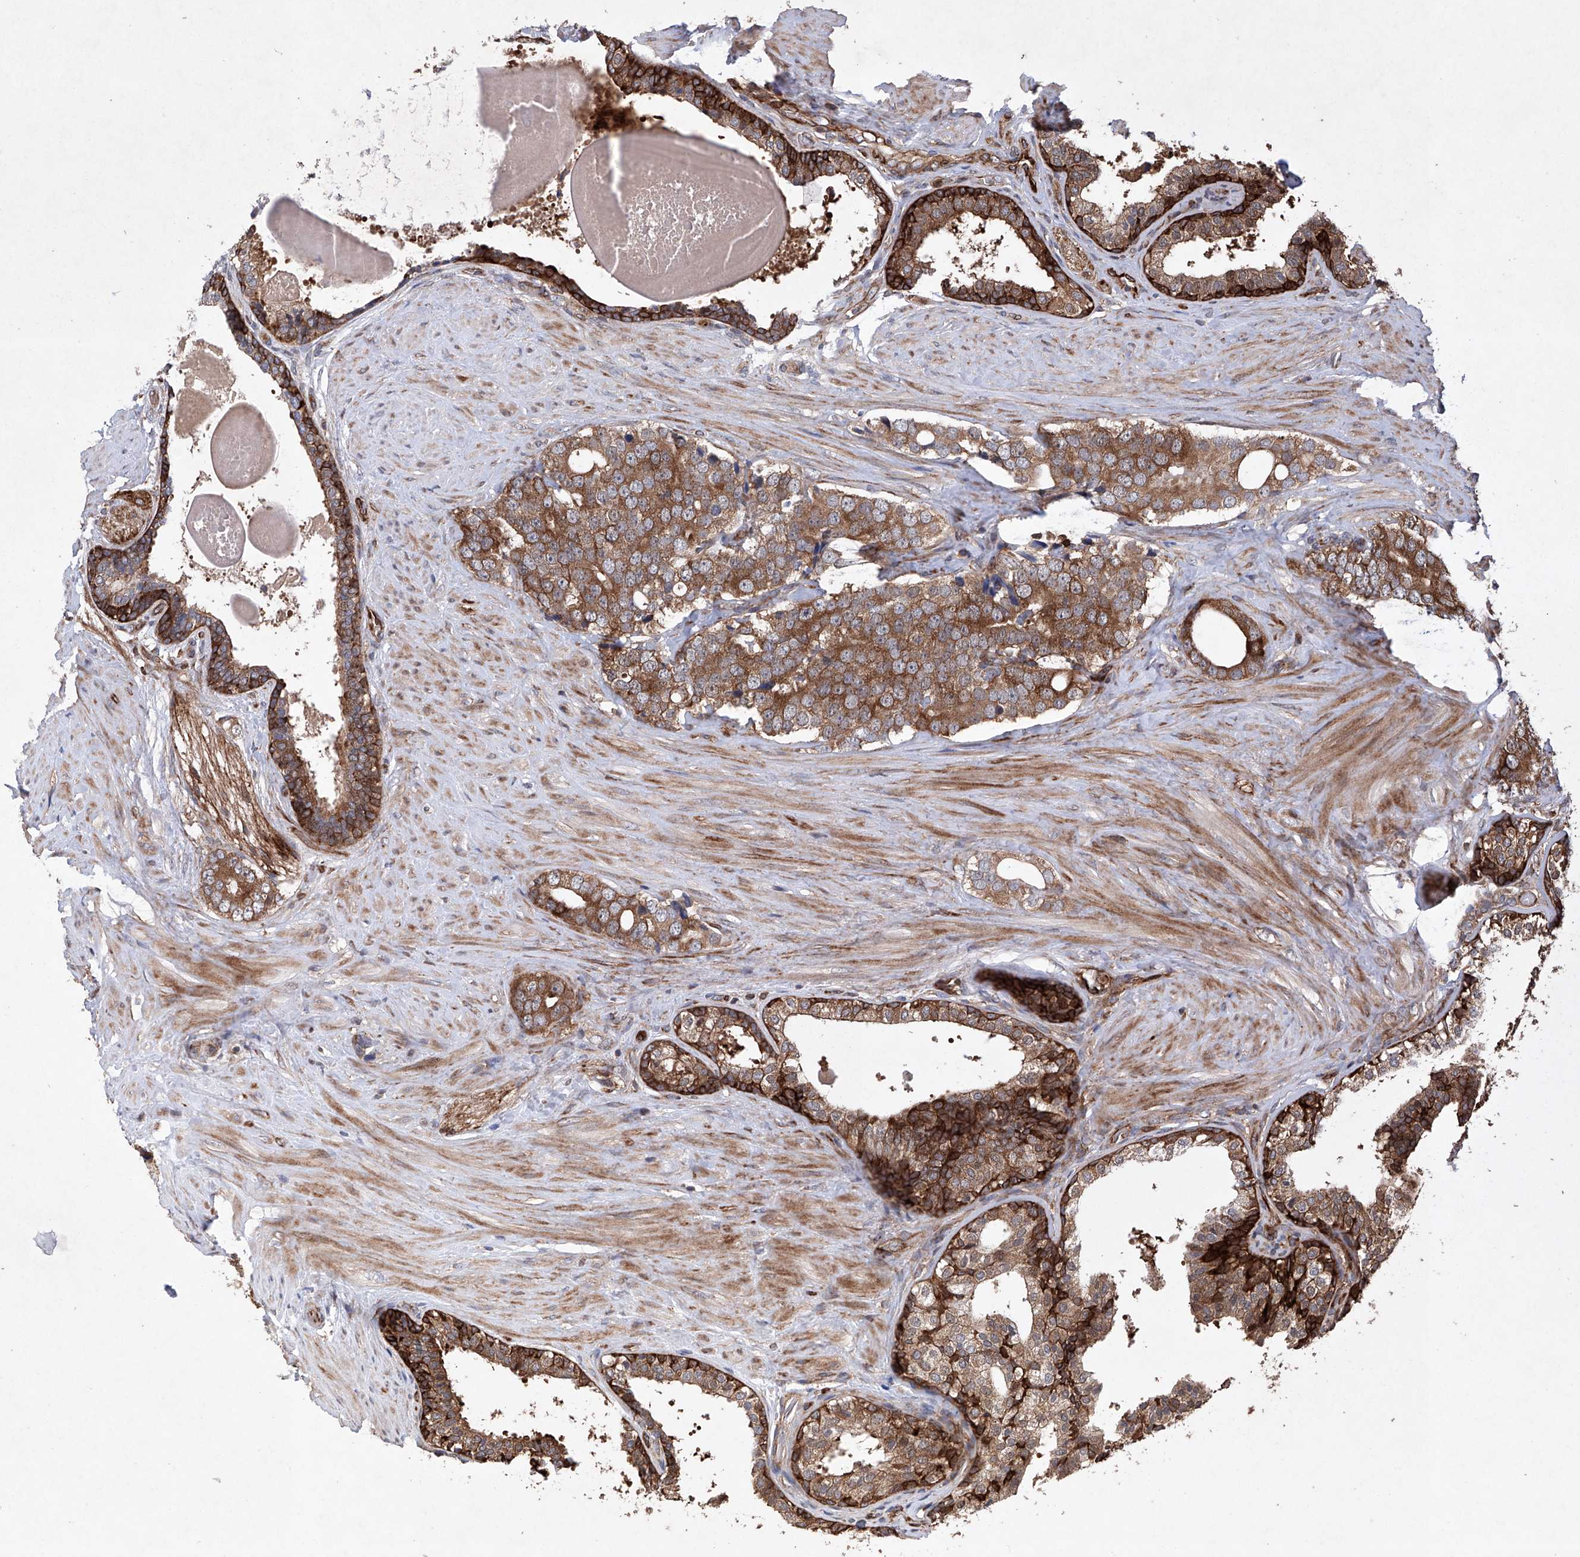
{"staining": {"intensity": "moderate", "quantity": ">75%", "location": "cytoplasmic/membranous"}, "tissue": "prostate cancer", "cell_type": "Tumor cells", "image_type": "cancer", "snomed": [{"axis": "morphology", "description": "Adenocarcinoma, High grade"}, {"axis": "topography", "description": "Prostate"}], "caption": "Moderate cytoplasmic/membranous staining for a protein is identified in about >75% of tumor cells of prostate cancer using immunohistochemistry (IHC).", "gene": "TIMM23", "patient": {"sex": "male", "age": 56}}